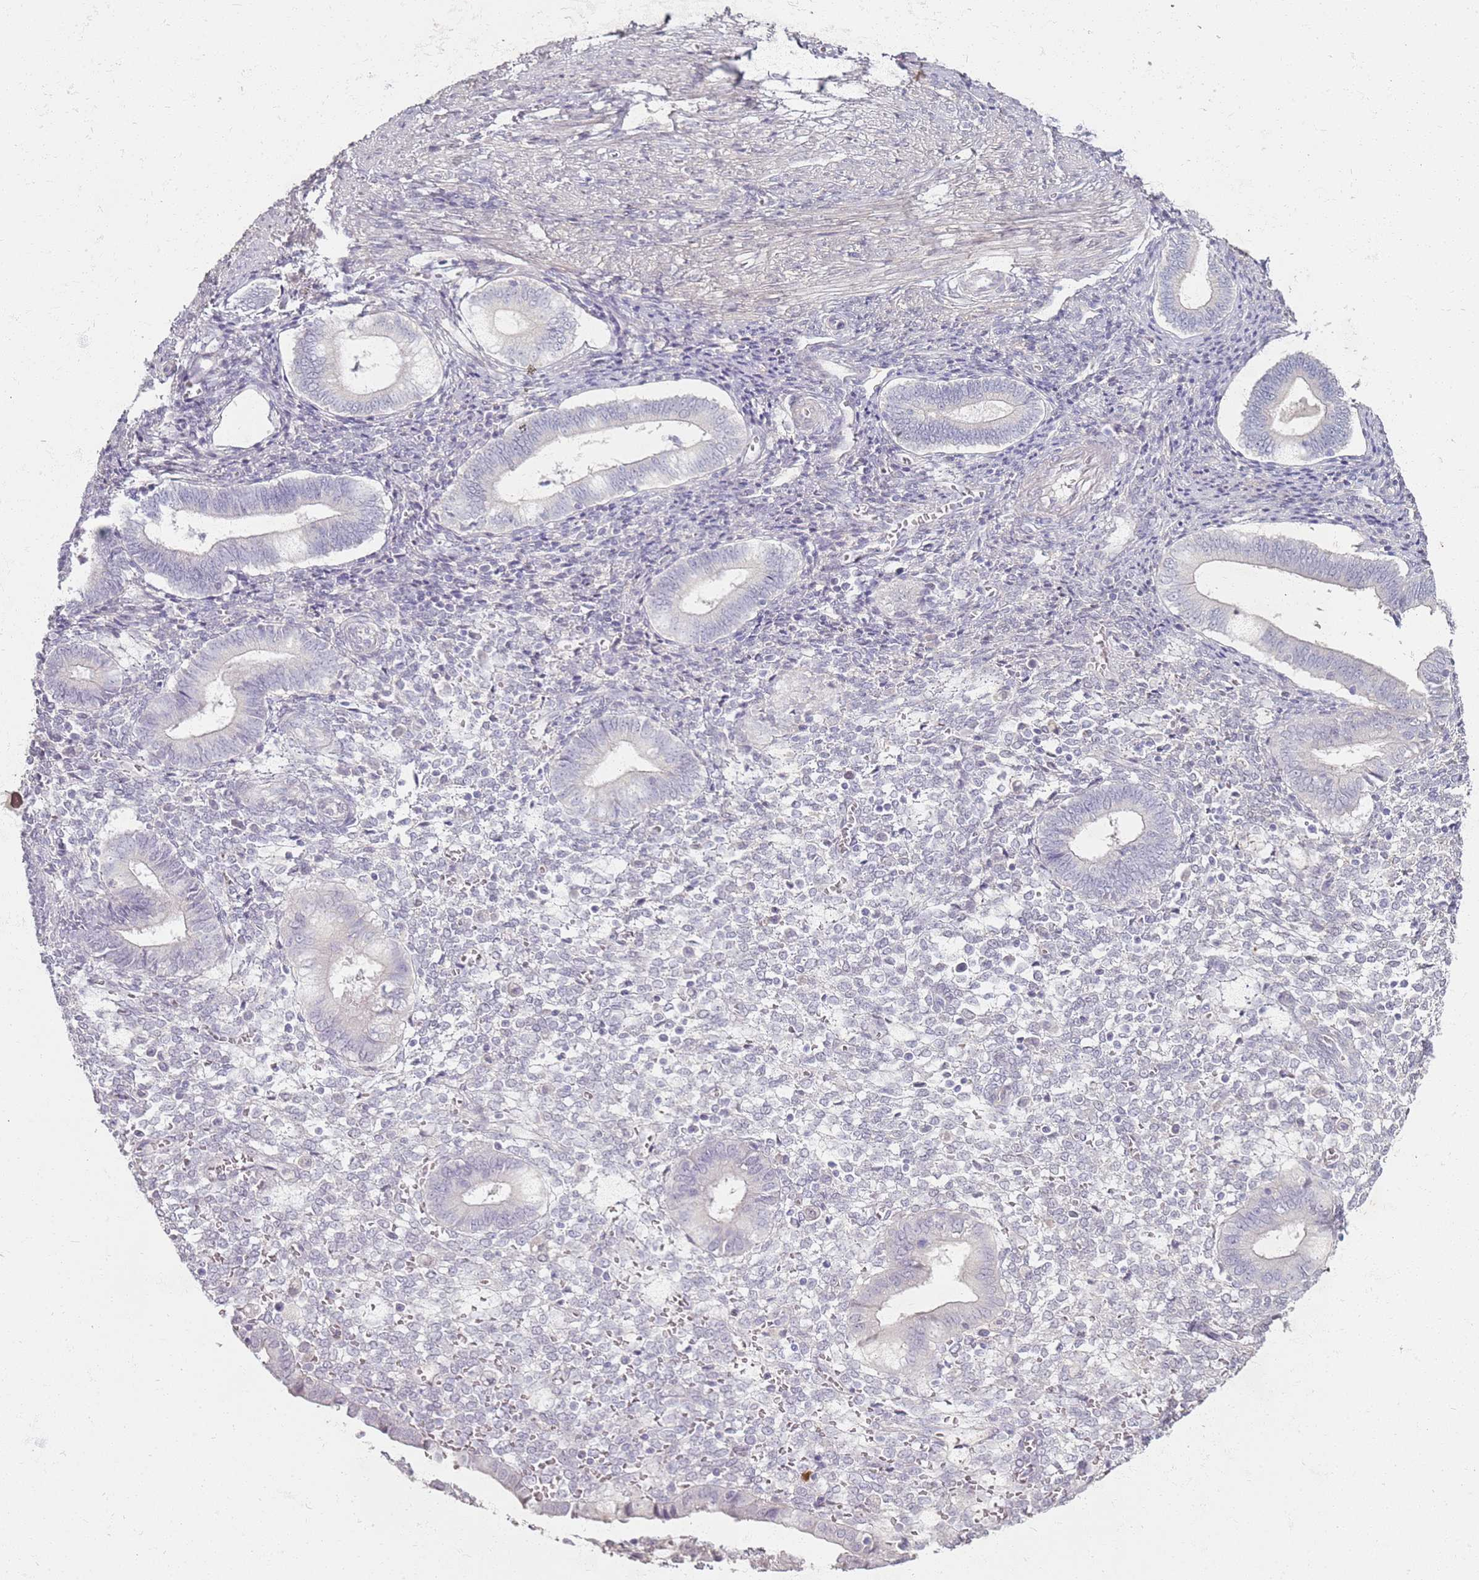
{"staining": {"intensity": "negative", "quantity": "none", "location": "none"}, "tissue": "endometrium", "cell_type": "Cells in endometrial stroma", "image_type": "normal", "snomed": [{"axis": "morphology", "description": "Normal tissue, NOS"}, {"axis": "topography", "description": "Other"}, {"axis": "topography", "description": "Endometrium"}], "caption": "Immunohistochemistry (IHC) image of unremarkable endometrium: endometrium stained with DAB (3,3'-diaminobenzidine) reveals no significant protein expression in cells in endometrial stroma. Nuclei are stained in blue.", "gene": "CD40LG", "patient": {"sex": "female", "age": 44}}